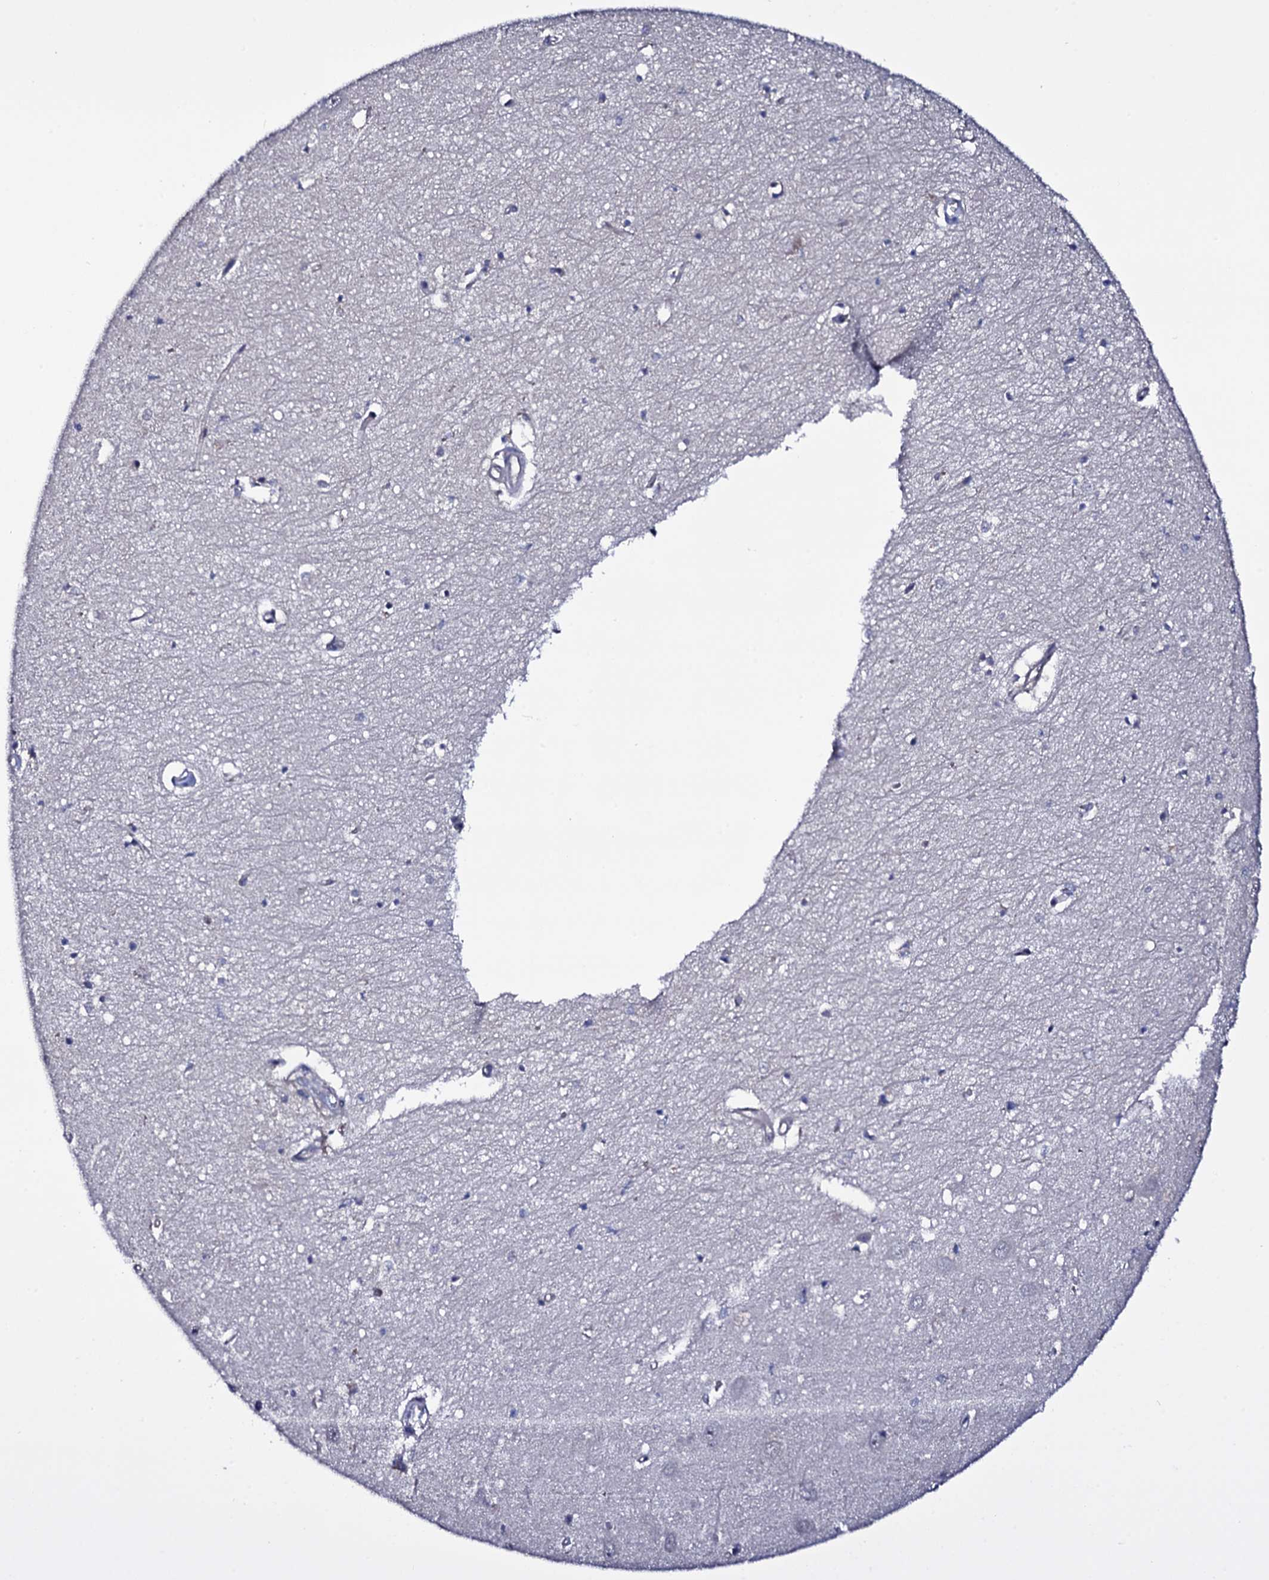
{"staining": {"intensity": "negative", "quantity": "none", "location": "none"}, "tissue": "hippocampus", "cell_type": "Glial cells", "image_type": "normal", "snomed": [{"axis": "morphology", "description": "Normal tissue, NOS"}, {"axis": "topography", "description": "Hippocampus"}], "caption": "Glial cells show no significant protein staining in unremarkable hippocampus. (DAB immunohistochemistry, high magnification).", "gene": "GAREM1", "patient": {"sex": "female", "age": 64}}